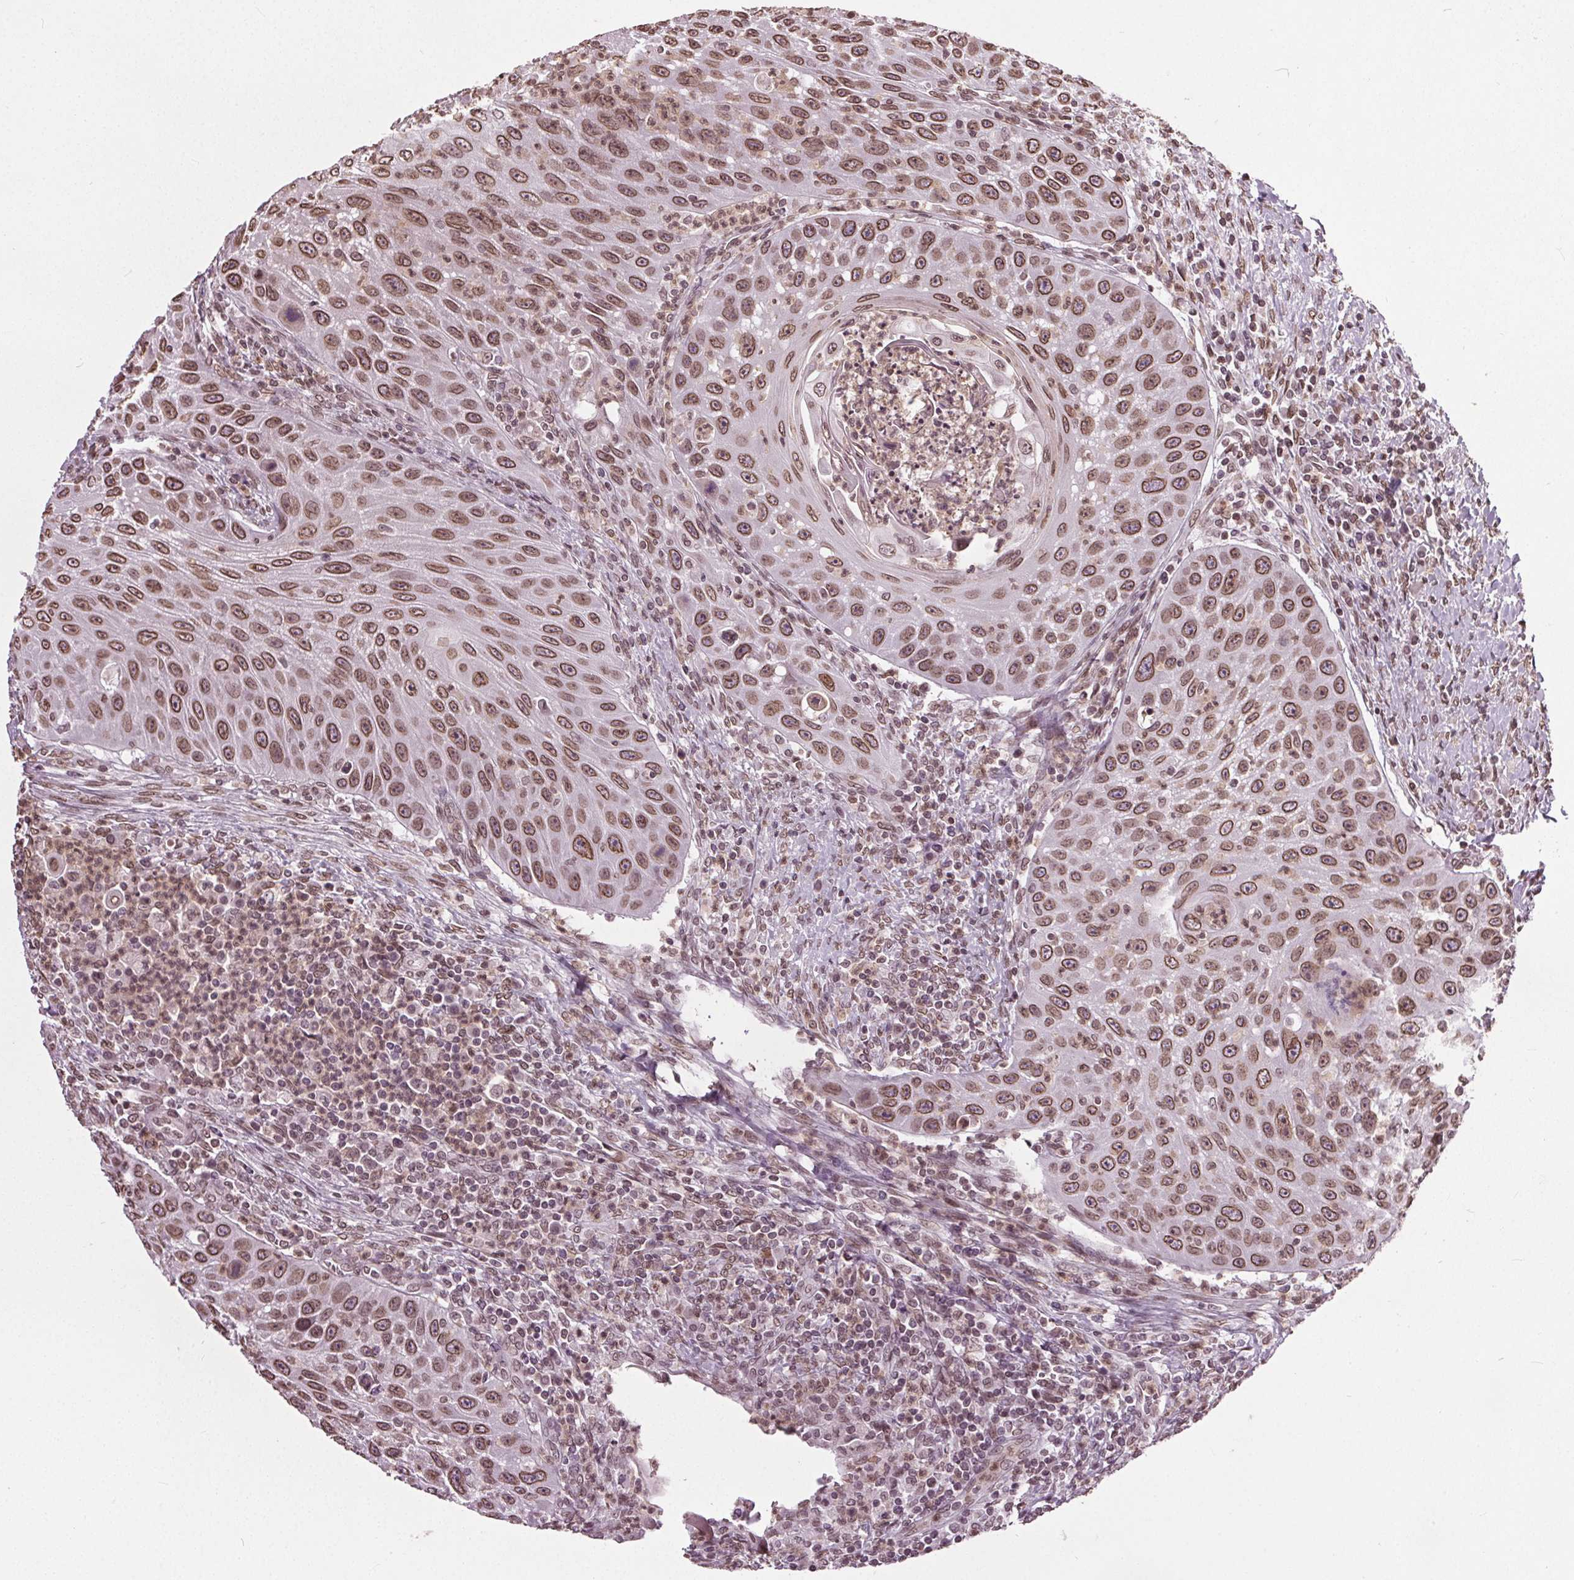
{"staining": {"intensity": "moderate", "quantity": ">75%", "location": "cytoplasmic/membranous,nuclear"}, "tissue": "head and neck cancer", "cell_type": "Tumor cells", "image_type": "cancer", "snomed": [{"axis": "morphology", "description": "Squamous cell carcinoma, NOS"}, {"axis": "topography", "description": "Head-Neck"}], "caption": "Squamous cell carcinoma (head and neck) stained for a protein demonstrates moderate cytoplasmic/membranous and nuclear positivity in tumor cells.", "gene": "TTC39C", "patient": {"sex": "male", "age": 69}}